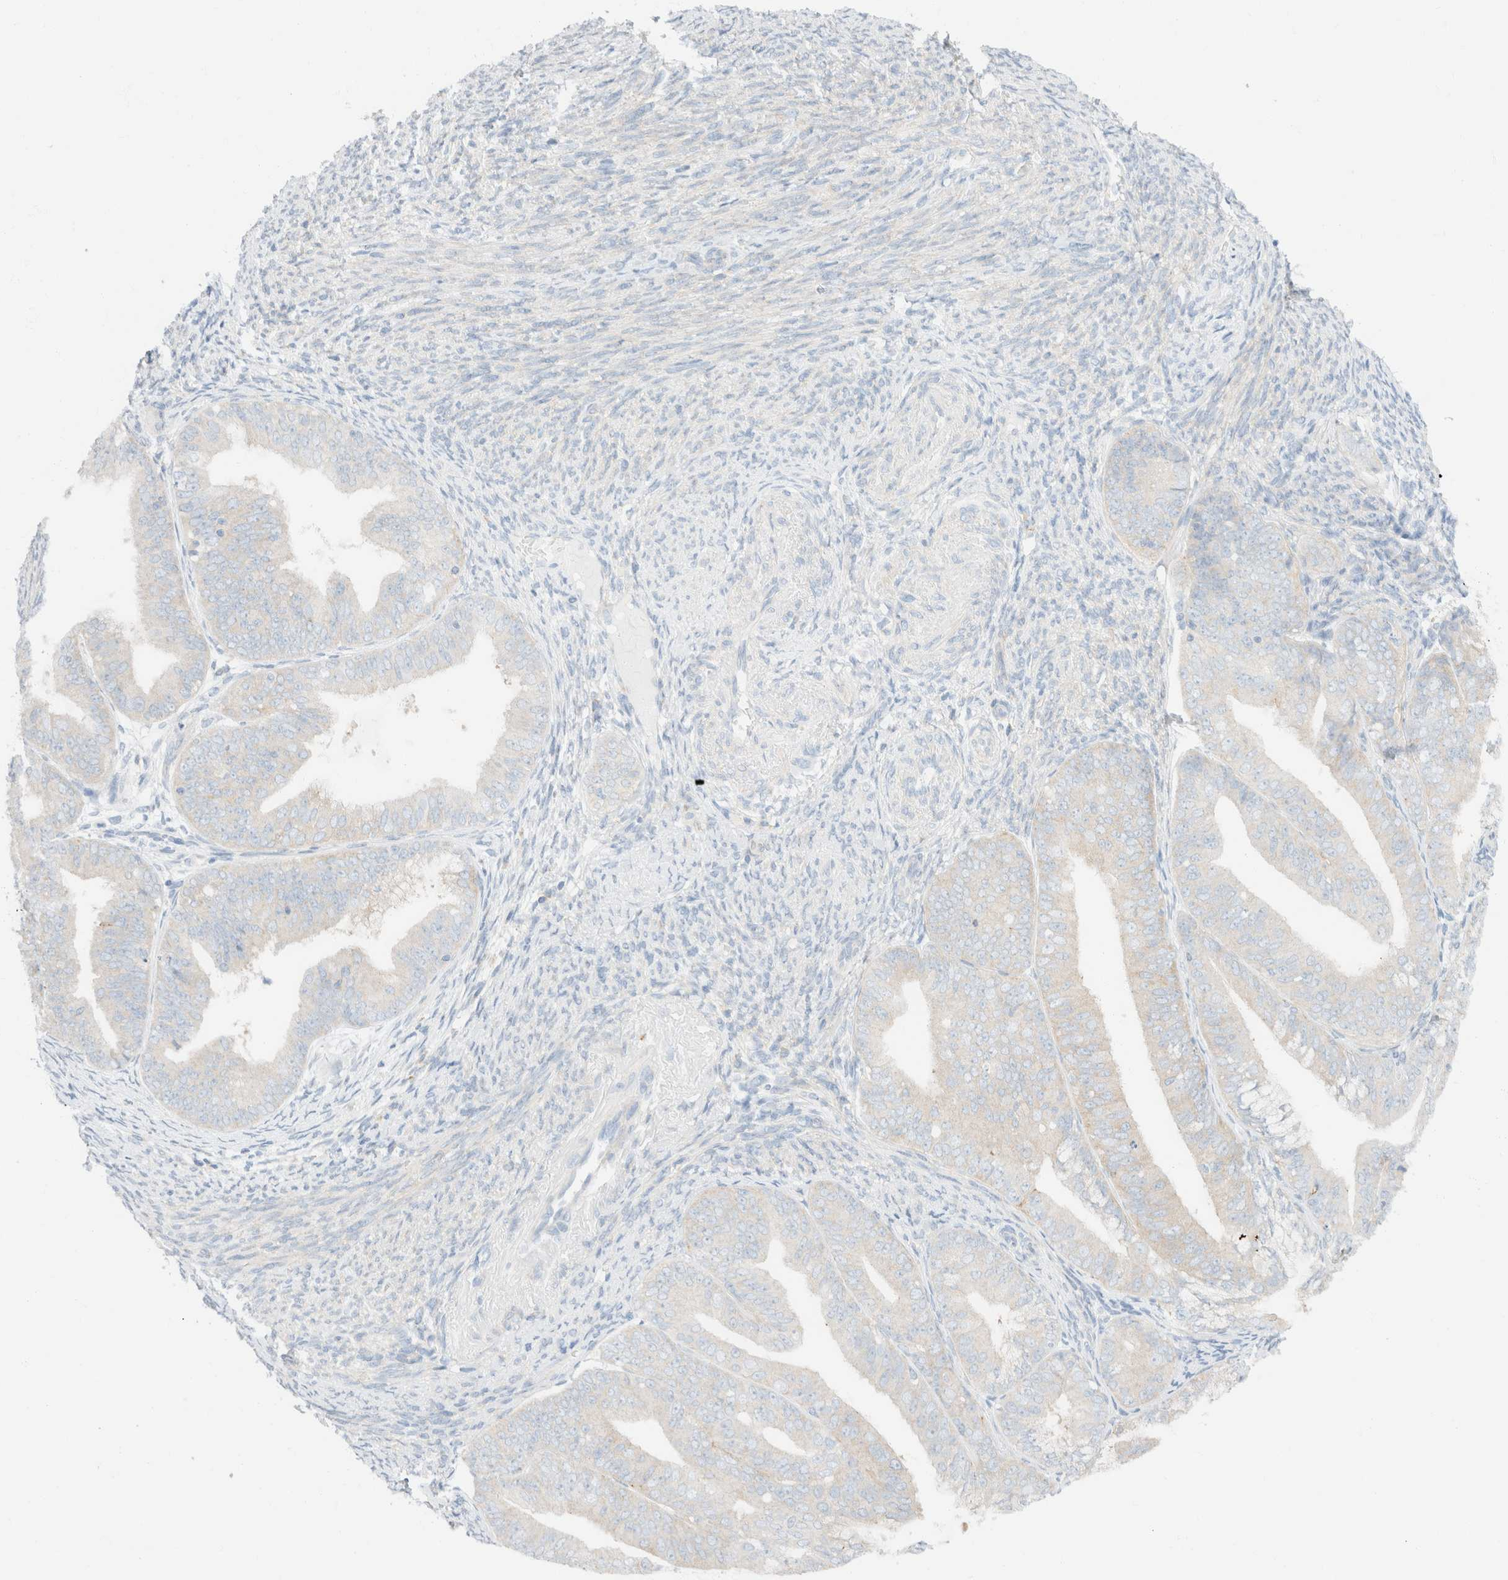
{"staining": {"intensity": "negative", "quantity": "none", "location": "none"}, "tissue": "endometrial cancer", "cell_type": "Tumor cells", "image_type": "cancer", "snomed": [{"axis": "morphology", "description": "Adenocarcinoma, NOS"}, {"axis": "topography", "description": "Endometrium"}], "caption": "Immunohistochemical staining of endometrial cancer (adenocarcinoma) displays no significant positivity in tumor cells.", "gene": "SH3GLB2", "patient": {"sex": "female", "age": 63}}